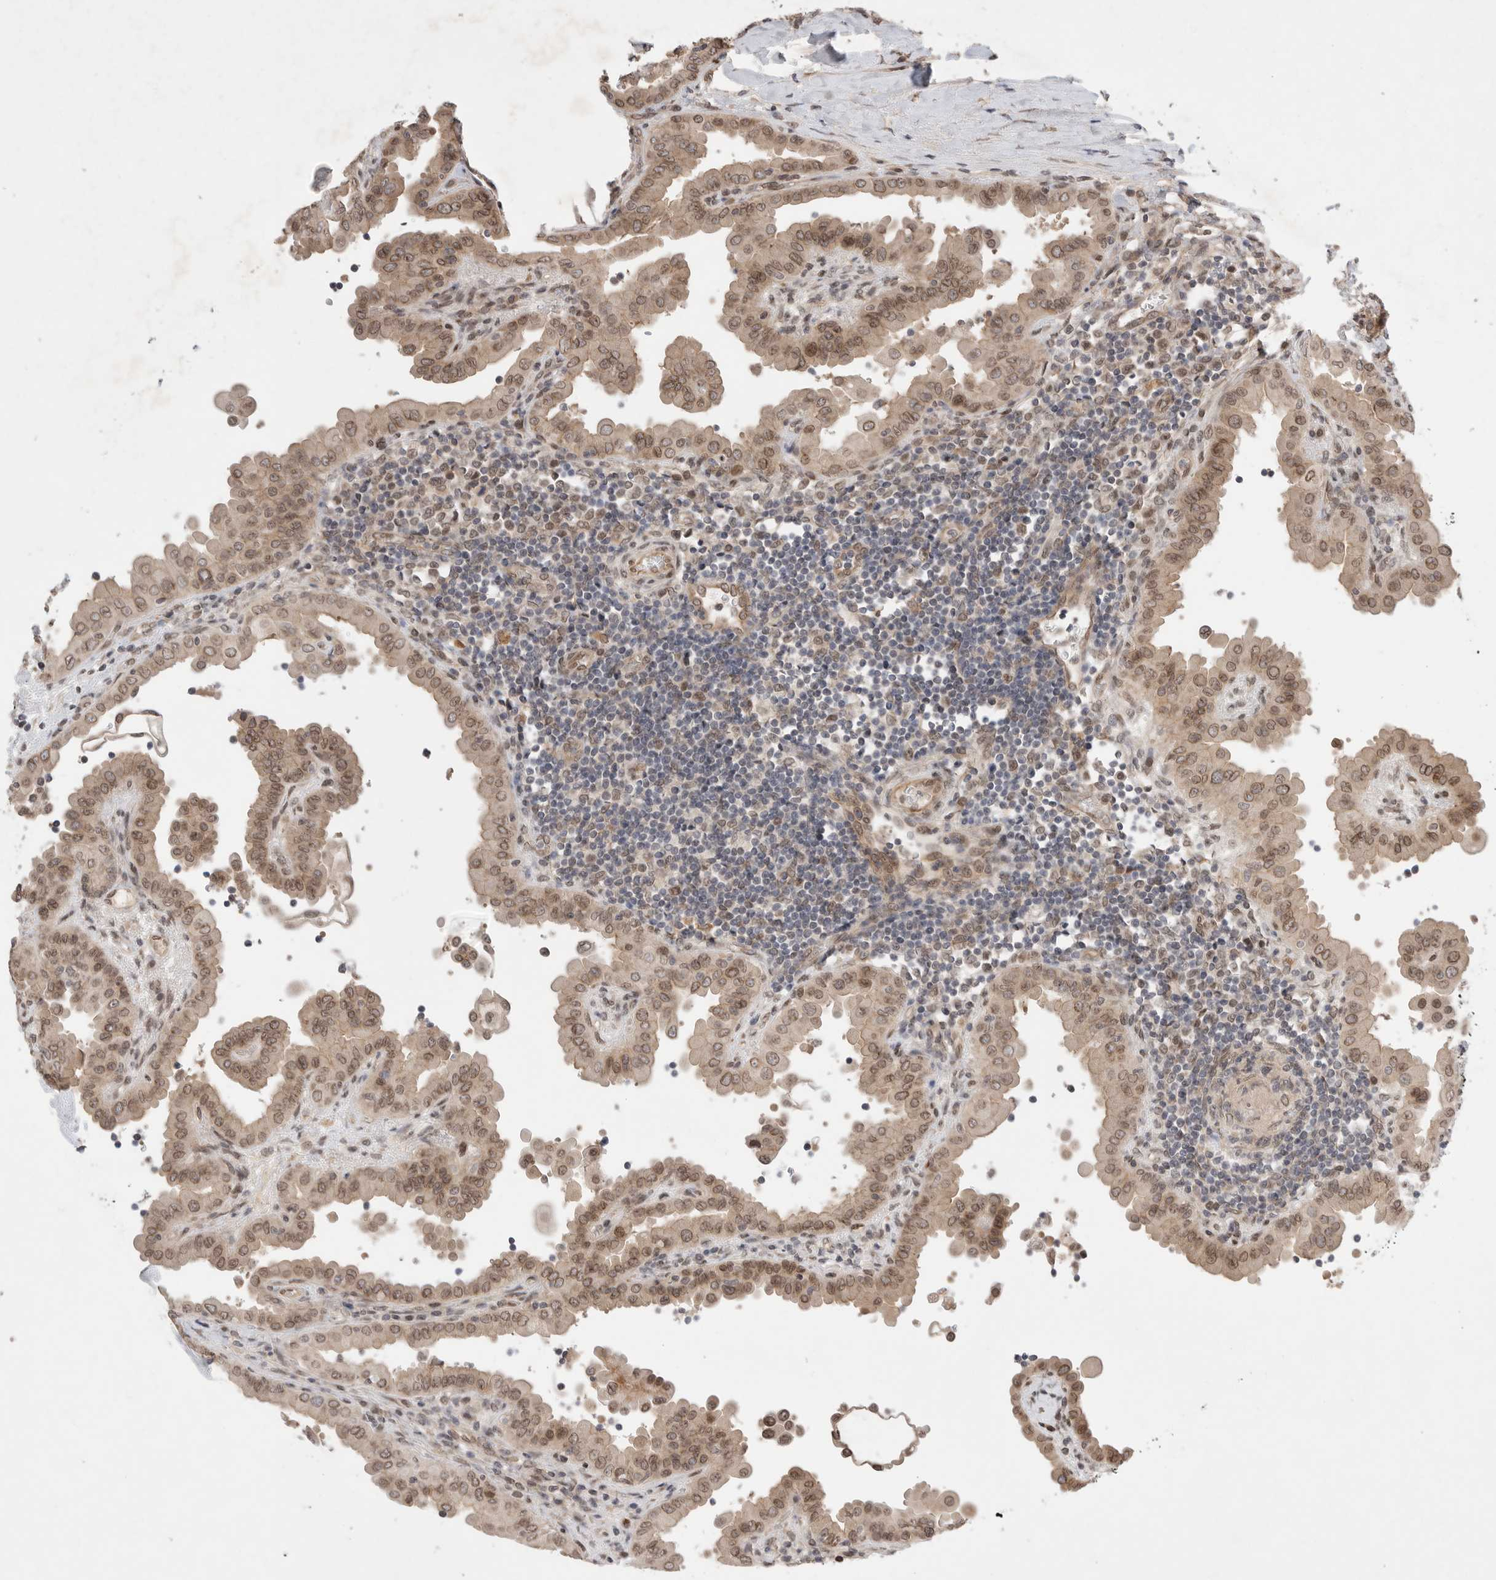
{"staining": {"intensity": "moderate", "quantity": ">75%", "location": "cytoplasmic/membranous,nuclear"}, "tissue": "thyroid cancer", "cell_type": "Tumor cells", "image_type": "cancer", "snomed": [{"axis": "morphology", "description": "Papillary adenocarcinoma, NOS"}, {"axis": "topography", "description": "Thyroid gland"}], "caption": "Thyroid papillary adenocarcinoma stained with immunohistochemistry (IHC) displays moderate cytoplasmic/membranous and nuclear expression in about >75% of tumor cells.", "gene": "LEMD3", "patient": {"sex": "male", "age": 33}}